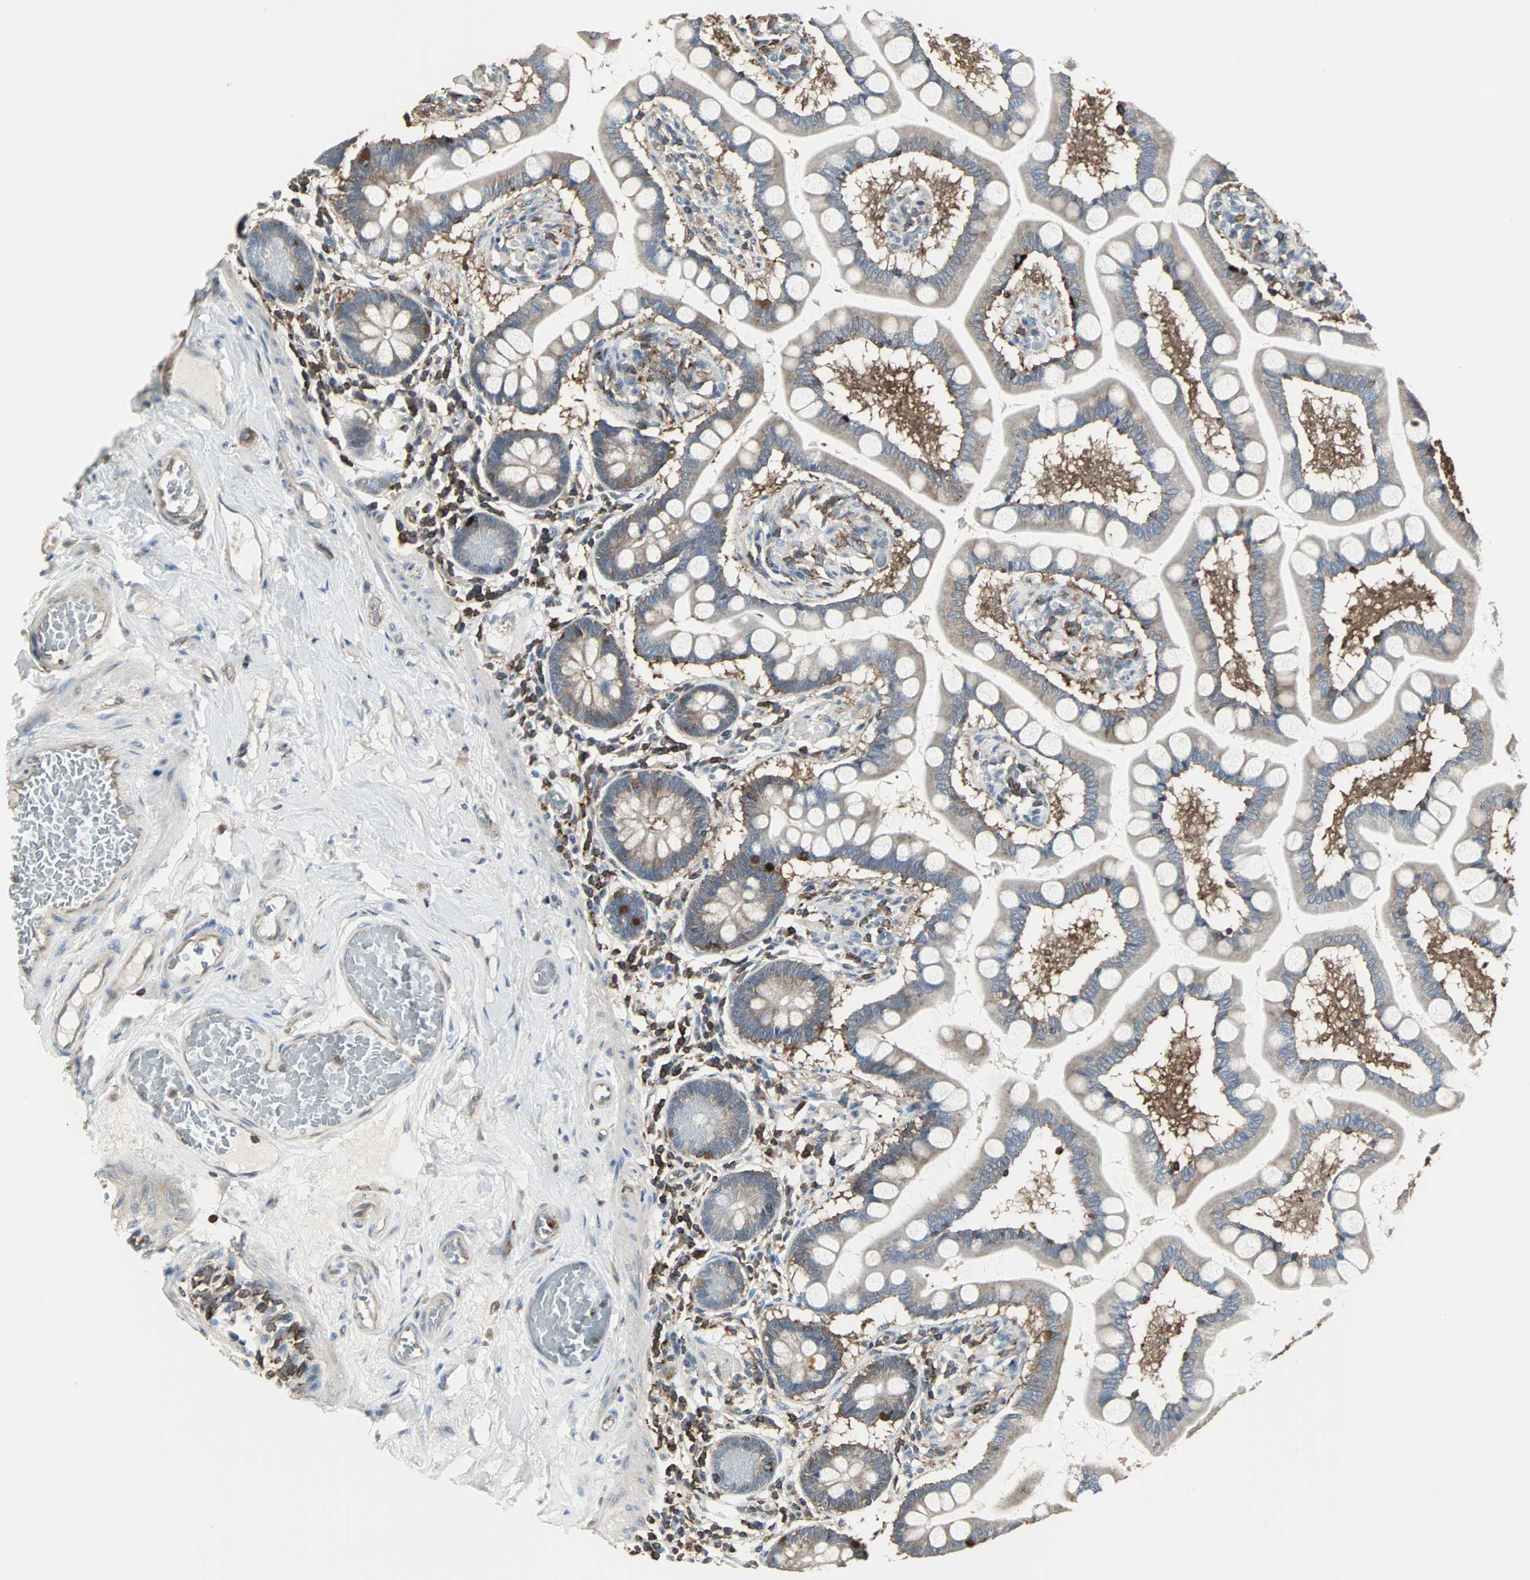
{"staining": {"intensity": "moderate", "quantity": ">75%", "location": "cytoplasmic/membranous"}, "tissue": "small intestine", "cell_type": "Glandular cells", "image_type": "normal", "snomed": [{"axis": "morphology", "description": "Normal tissue, NOS"}, {"axis": "topography", "description": "Small intestine"}], "caption": "Human small intestine stained for a protein (brown) displays moderate cytoplasmic/membranous positive expression in about >75% of glandular cells.", "gene": "LRRFIP1", "patient": {"sex": "male", "age": 41}}